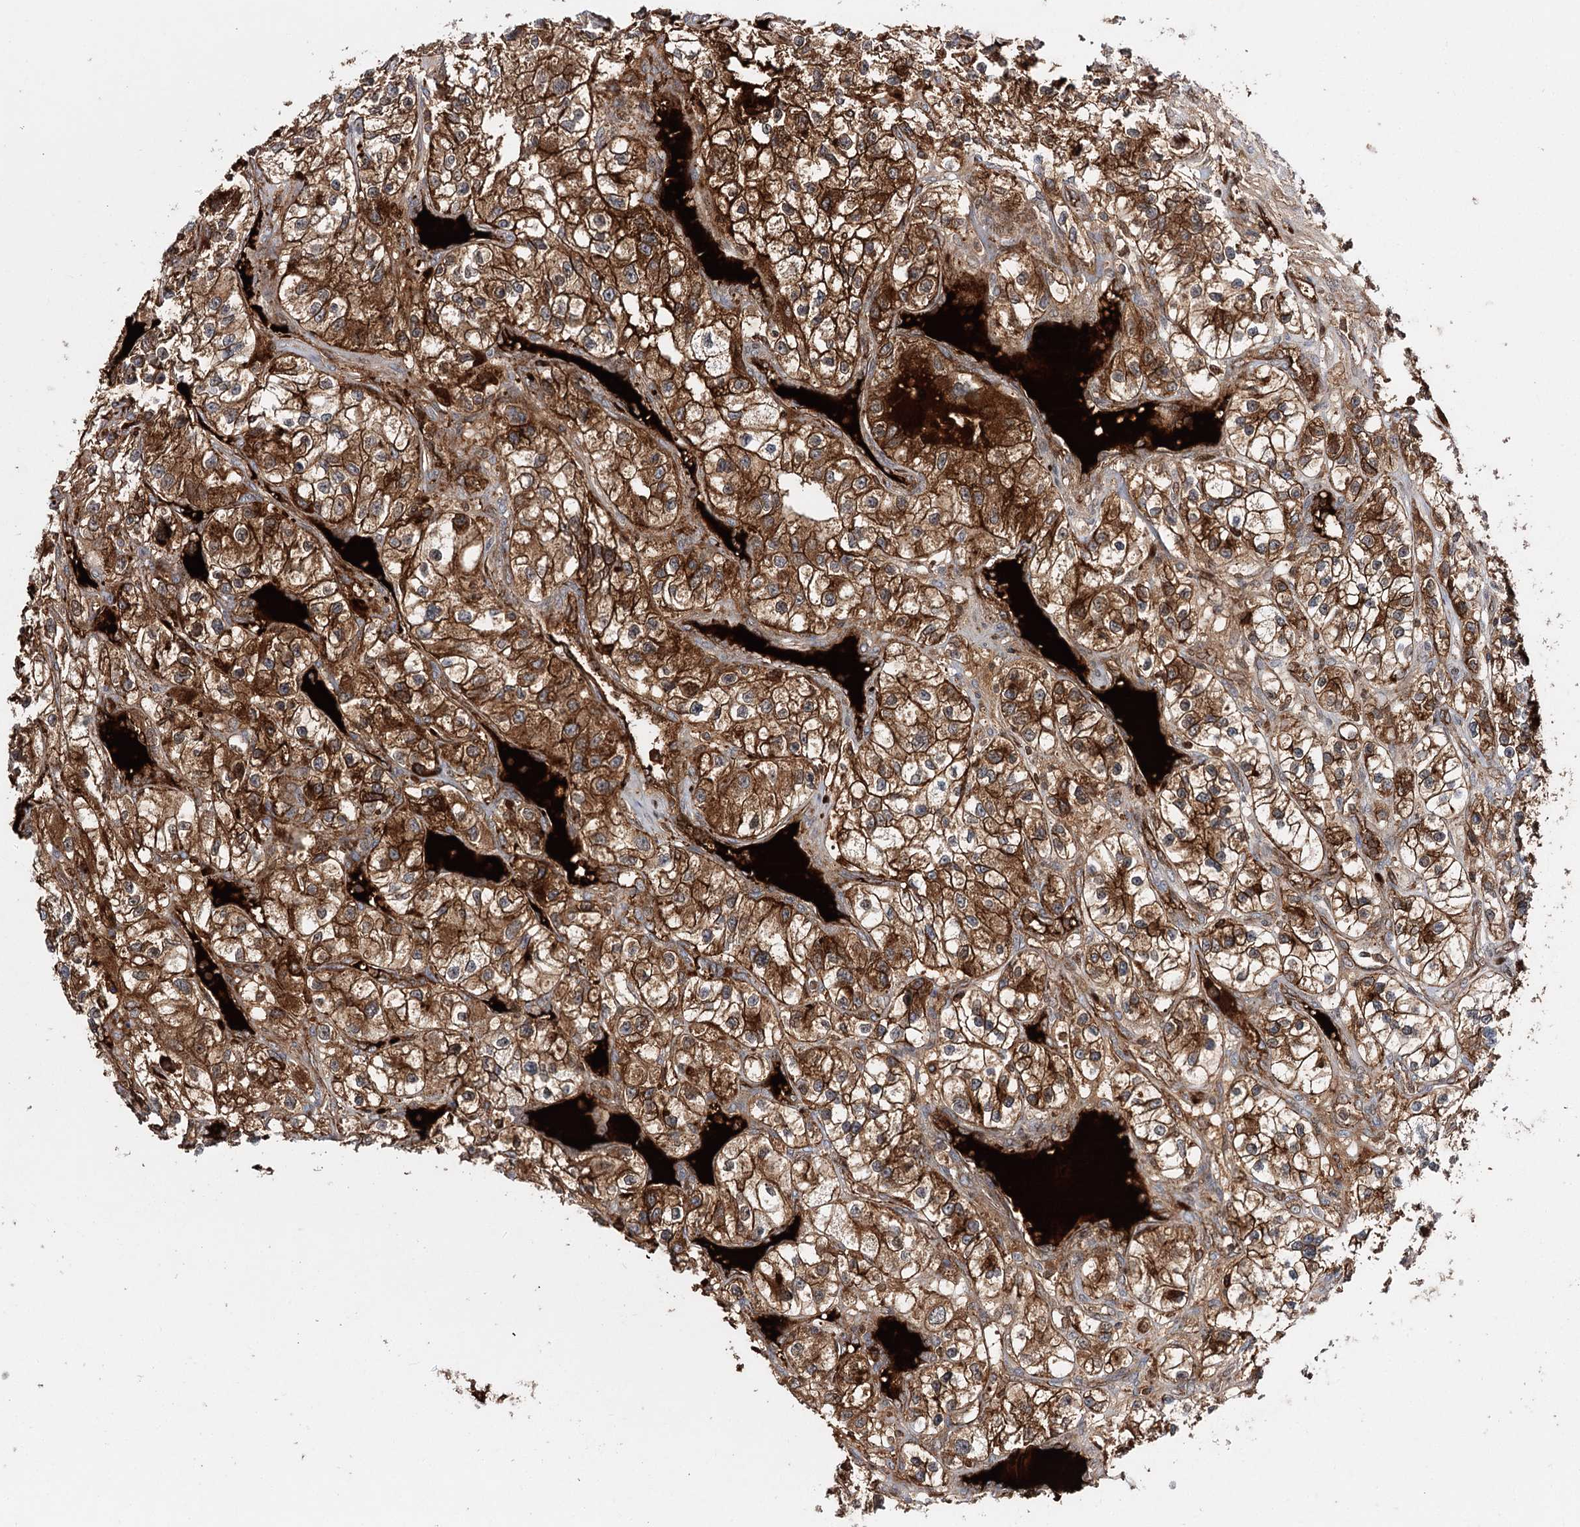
{"staining": {"intensity": "strong", "quantity": ">75%", "location": "cytoplasmic/membranous"}, "tissue": "renal cancer", "cell_type": "Tumor cells", "image_type": "cancer", "snomed": [{"axis": "morphology", "description": "Adenocarcinoma, NOS"}, {"axis": "topography", "description": "Kidney"}], "caption": "Immunohistochemistry histopathology image of human renal cancer stained for a protein (brown), which reveals high levels of strong cytoplasmic/membranous staining in approximately >75% of tumor cells.", "gene": "PKP4", "patient": {"sex": "female", "age": 57}}